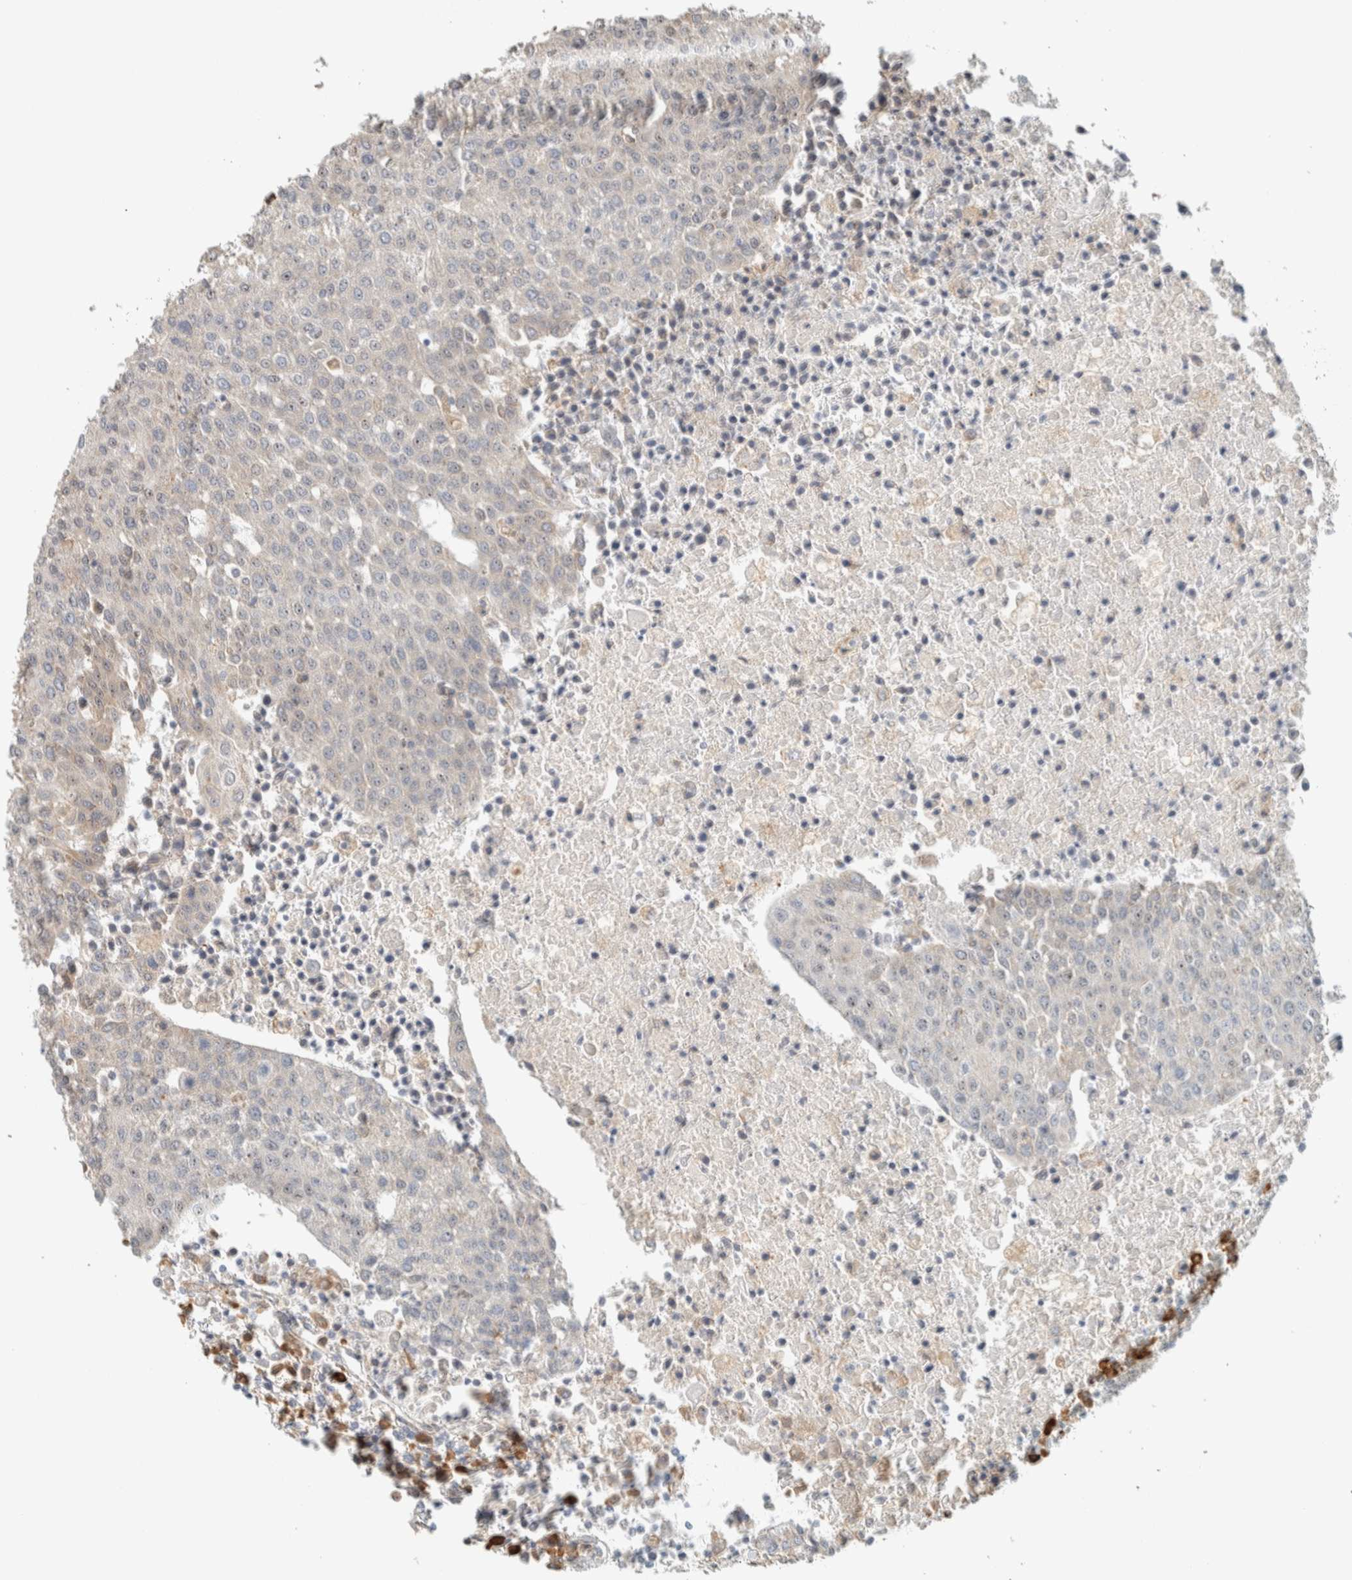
{"staining": {"intensity": "negative", "quantity": "none", "location": "none"}, "tissue": "urothelial cancer", "cell_type": "Tumor cells", "image_type": "cancer", "snomed": [{"axis": "morphology", "description": "Urothelial carcinoma, High grade"}, {"axis": "topography", "description": "Urinary bladder"}], "caption": "Immunohistochemistry of urothelial cancer reveals no expression in tumor cells.", "gene": "KLHL40", "patient": {"sex": "female", "age": 85}}